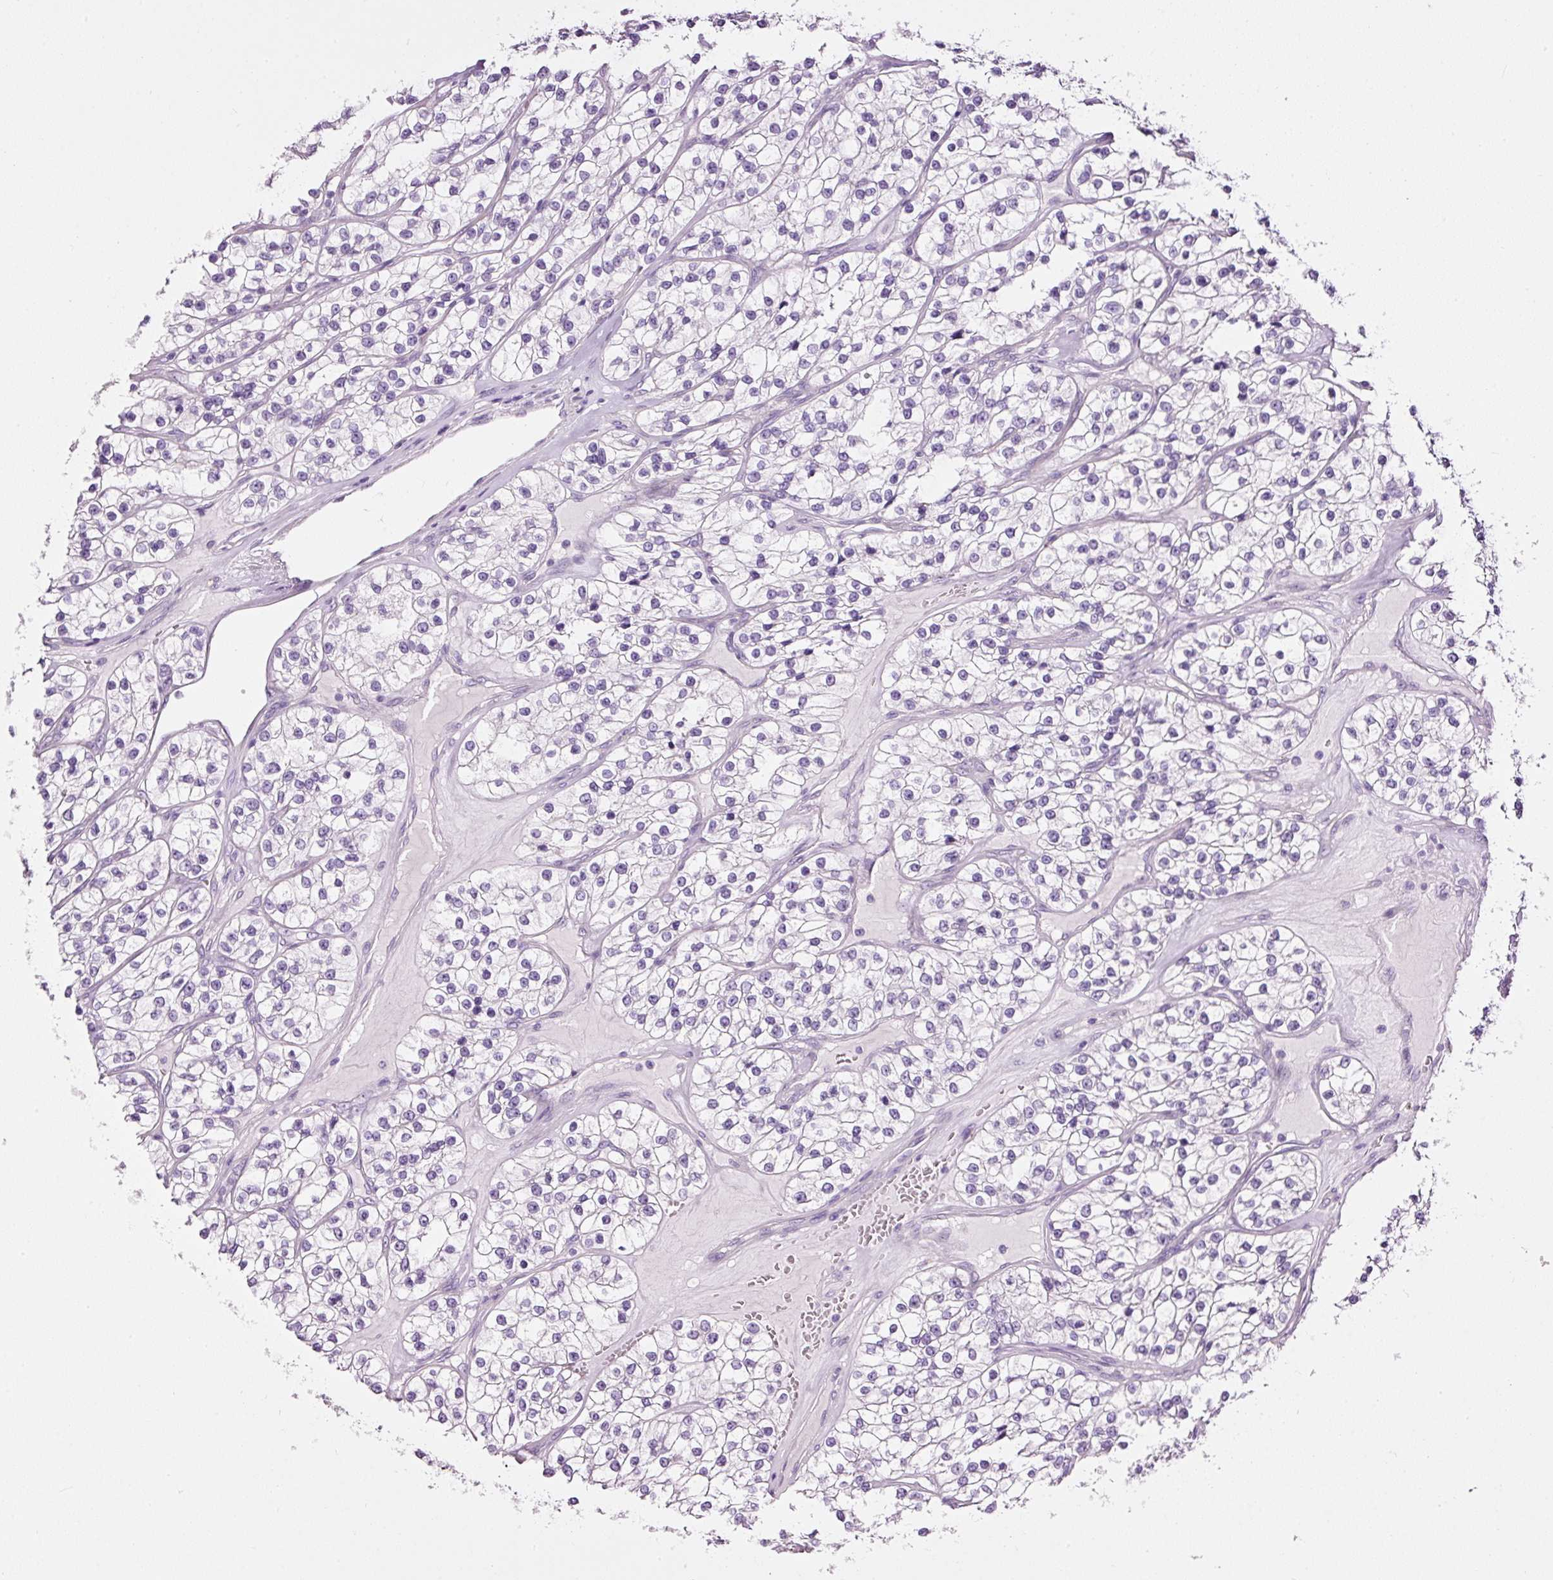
{"staining": {"intensity": "negative", "quantity": "none", "location": "none"}, "tissue": "renal cancer", "cell_type": "Tumor cells", "image_type": "cancer", "snomed": [{"axis": "morphology", "description": "Adenocarcinoma, NOS"}, {"axis": "topography", "description": "Kidney"}], "caption": "High magnification brightfield microscopy of renal adenocarcinoma stained with DAB (brown) and counterstained with hematoxylin (blue): tumor cells show no significant expression.", "gene": "BSND", "patient": {"sex": "female", "age": 57}}